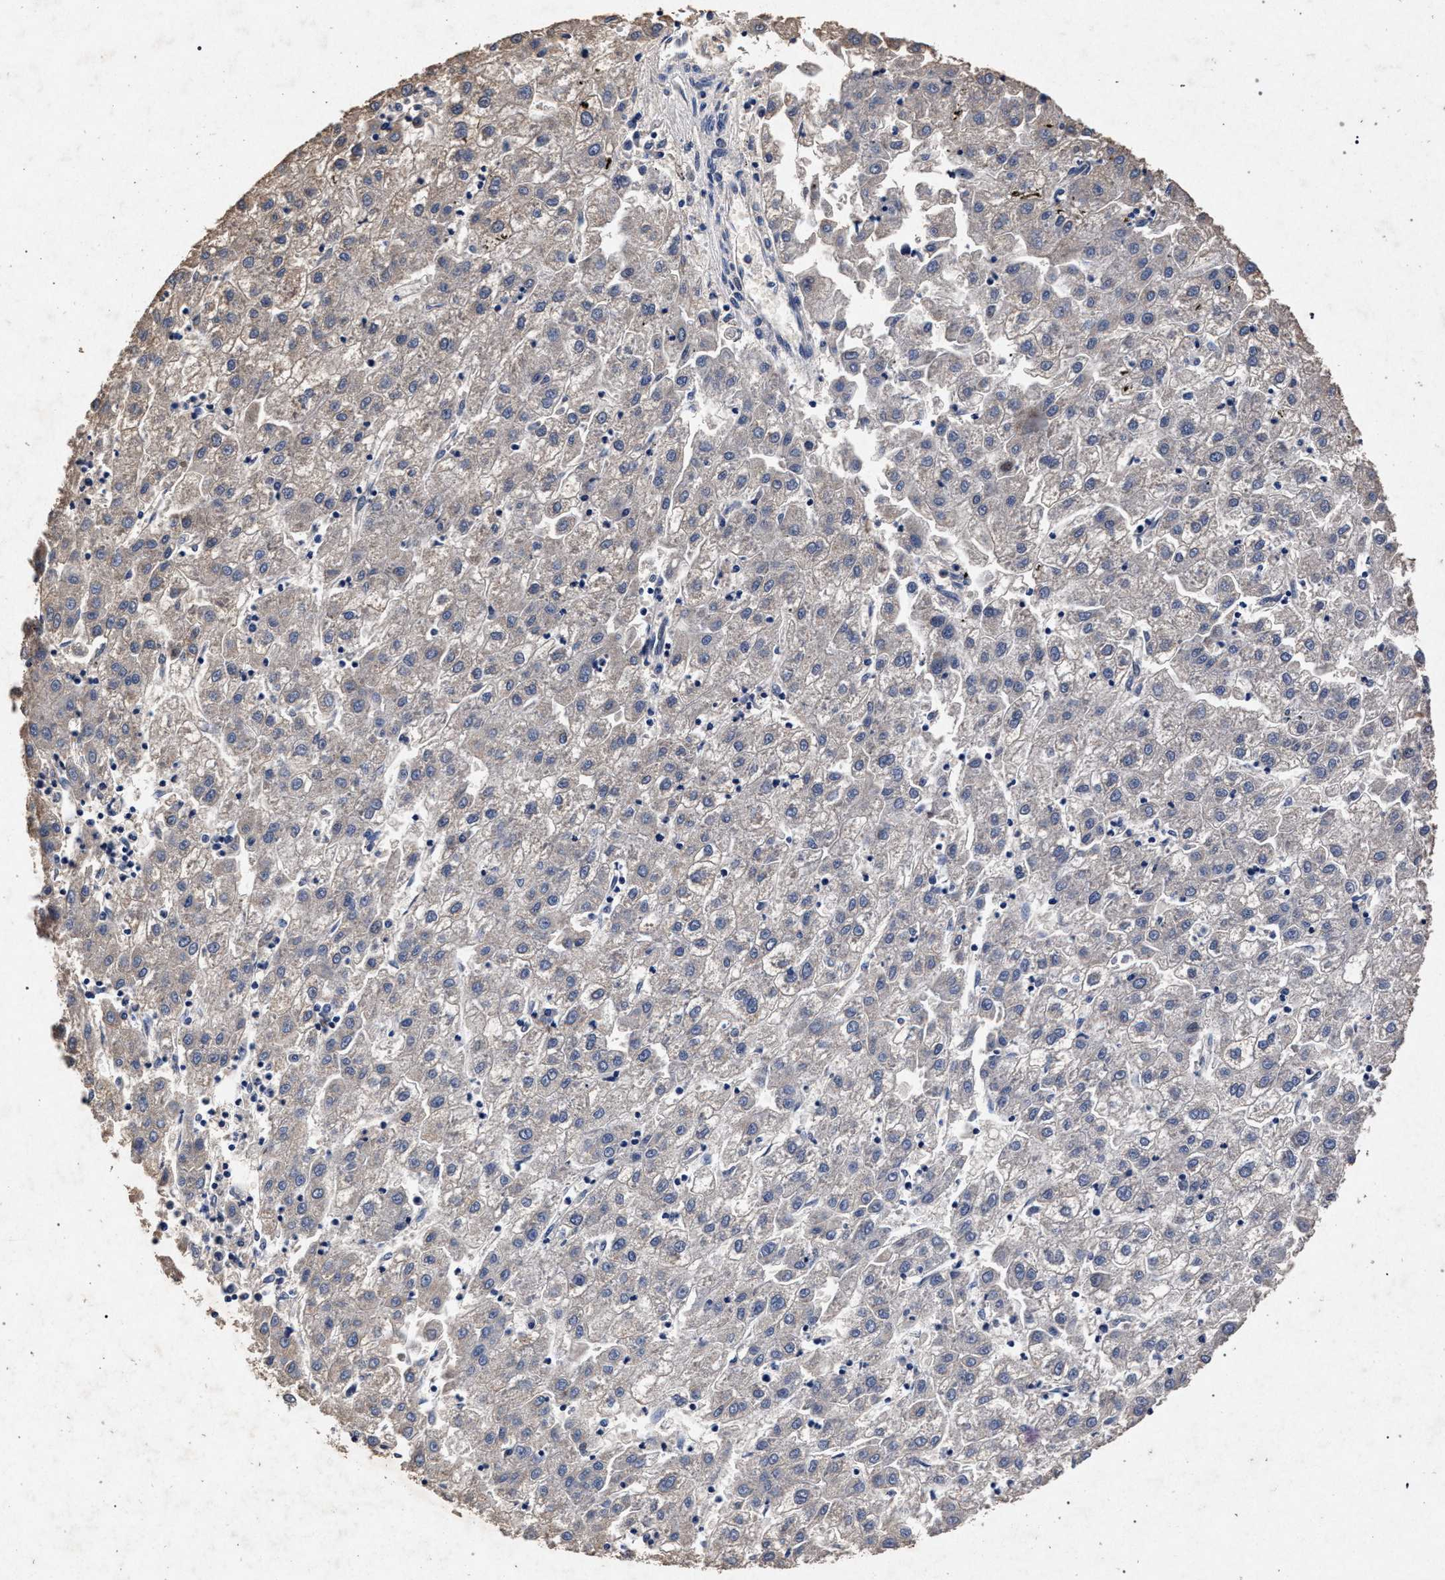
{"staining": {"intensity": "negative", "quantity": "none", "location": "none"}, "tissue": "liver cancer", "cell_type": "Tumor cells", "image_type": "cancer", "snomed": [{"axis": "morphology", "description": "Carcinoma, Hepatocellular, NOS"}, {"axis": "topography", "description": "Liver"}], "caption": "Protein analysis of liver cancer demonstrates no significant staining in tumor cells.", "gene": "ATP1A2", "patient": {"sex": "male", "age": 72}}